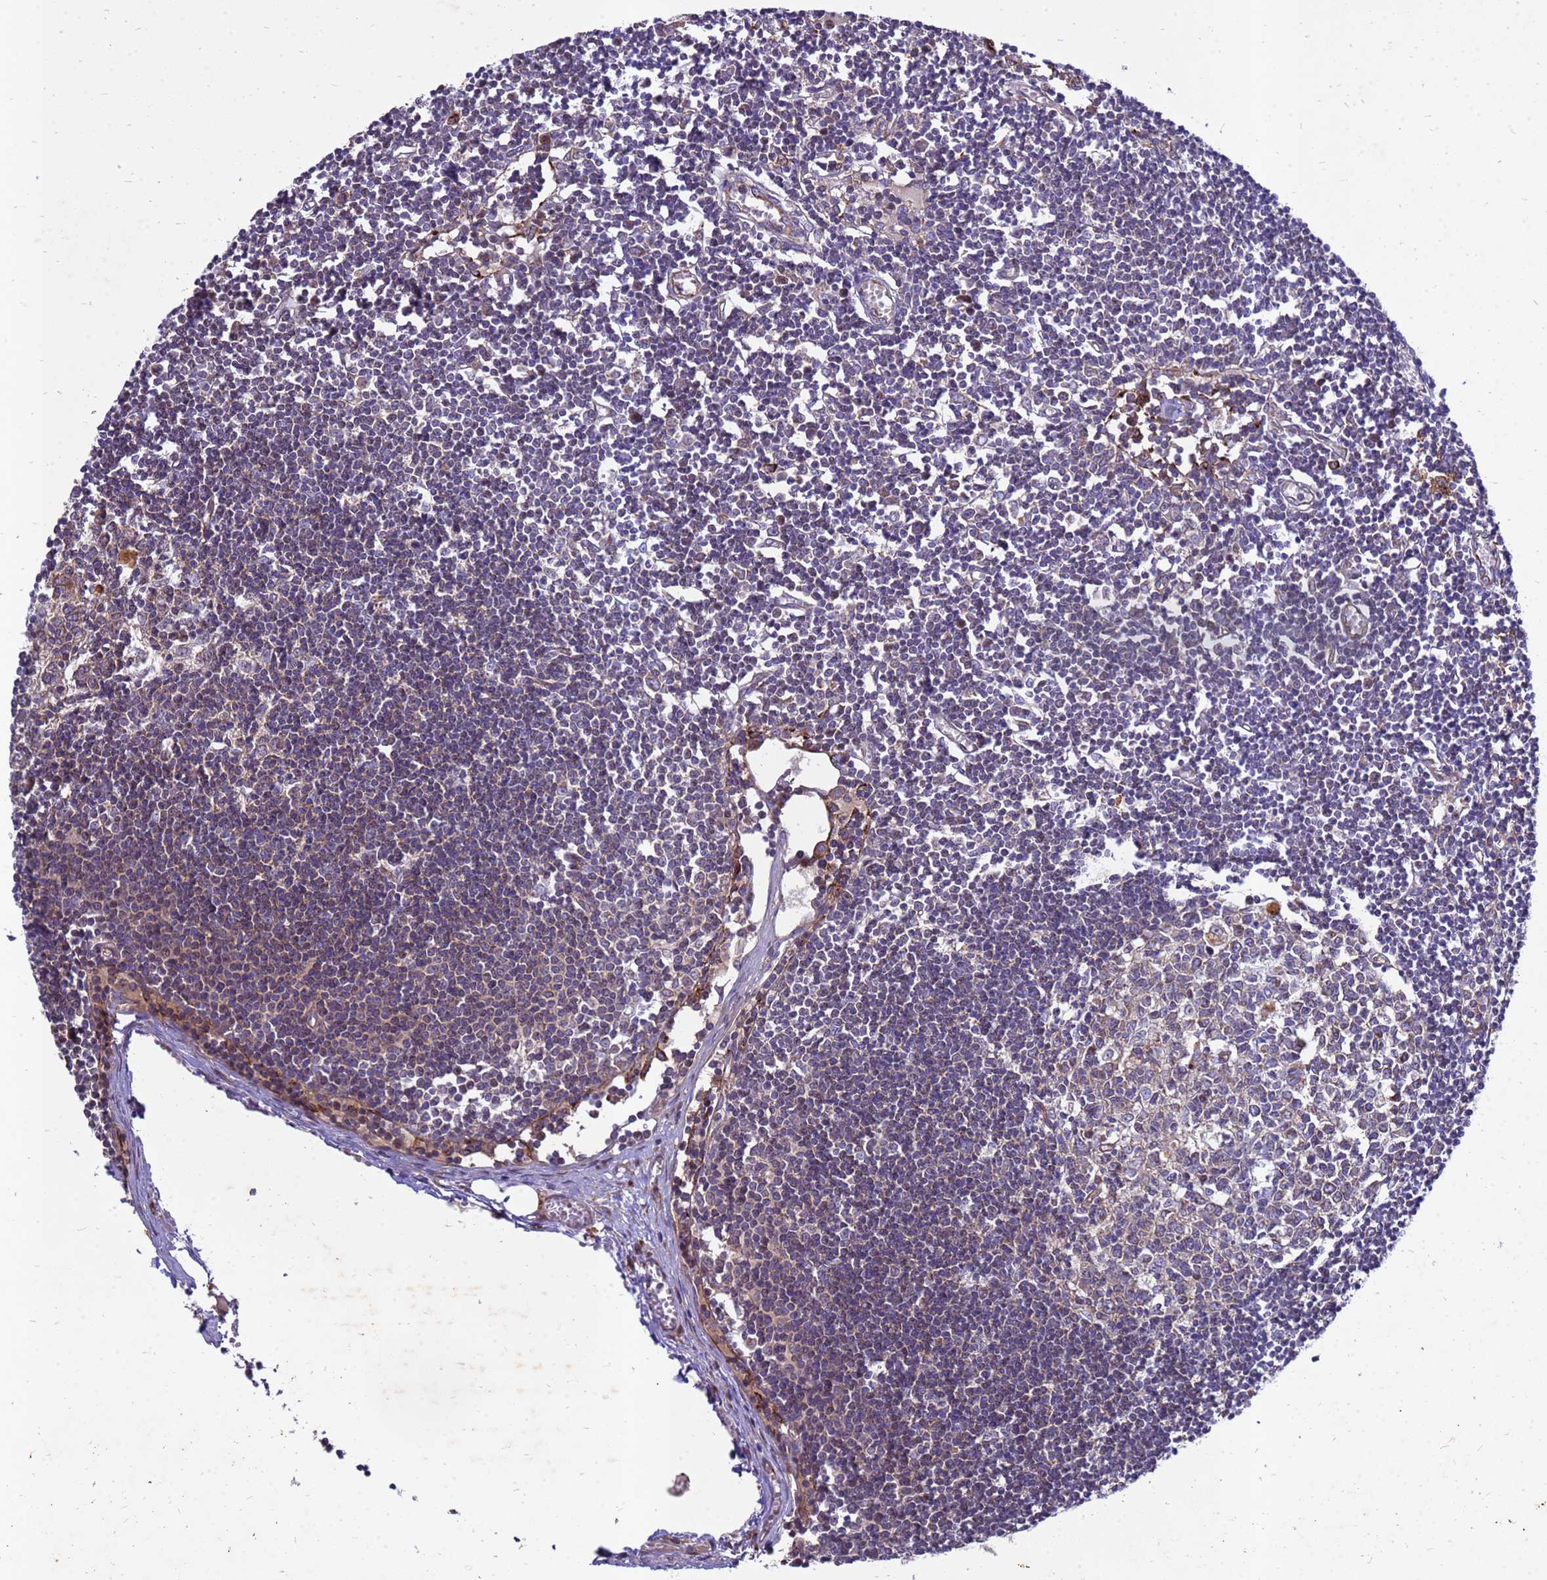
{"staining": {"intensity": "weak", "quantity": "25%-75%", "location": "cytoplasmic/membranous"}, "tissue": "lymph node", "cell_type": "Germinal center cells", "image_type": "normal", "snomed": [{"axis": "morphology", "description": "Normal tissue, NOS"}, {"axis": "topography", "description": "Lymph node"}], "caption": "An image showing weak cytoplasmic/membranous positivity in approximately 25%-75% of germinal center cells in benign lymph node, as visualized by brown immunohistochemical staining.", "gene": "RNF215", "patient": {"sex": "female", "age": 11}}